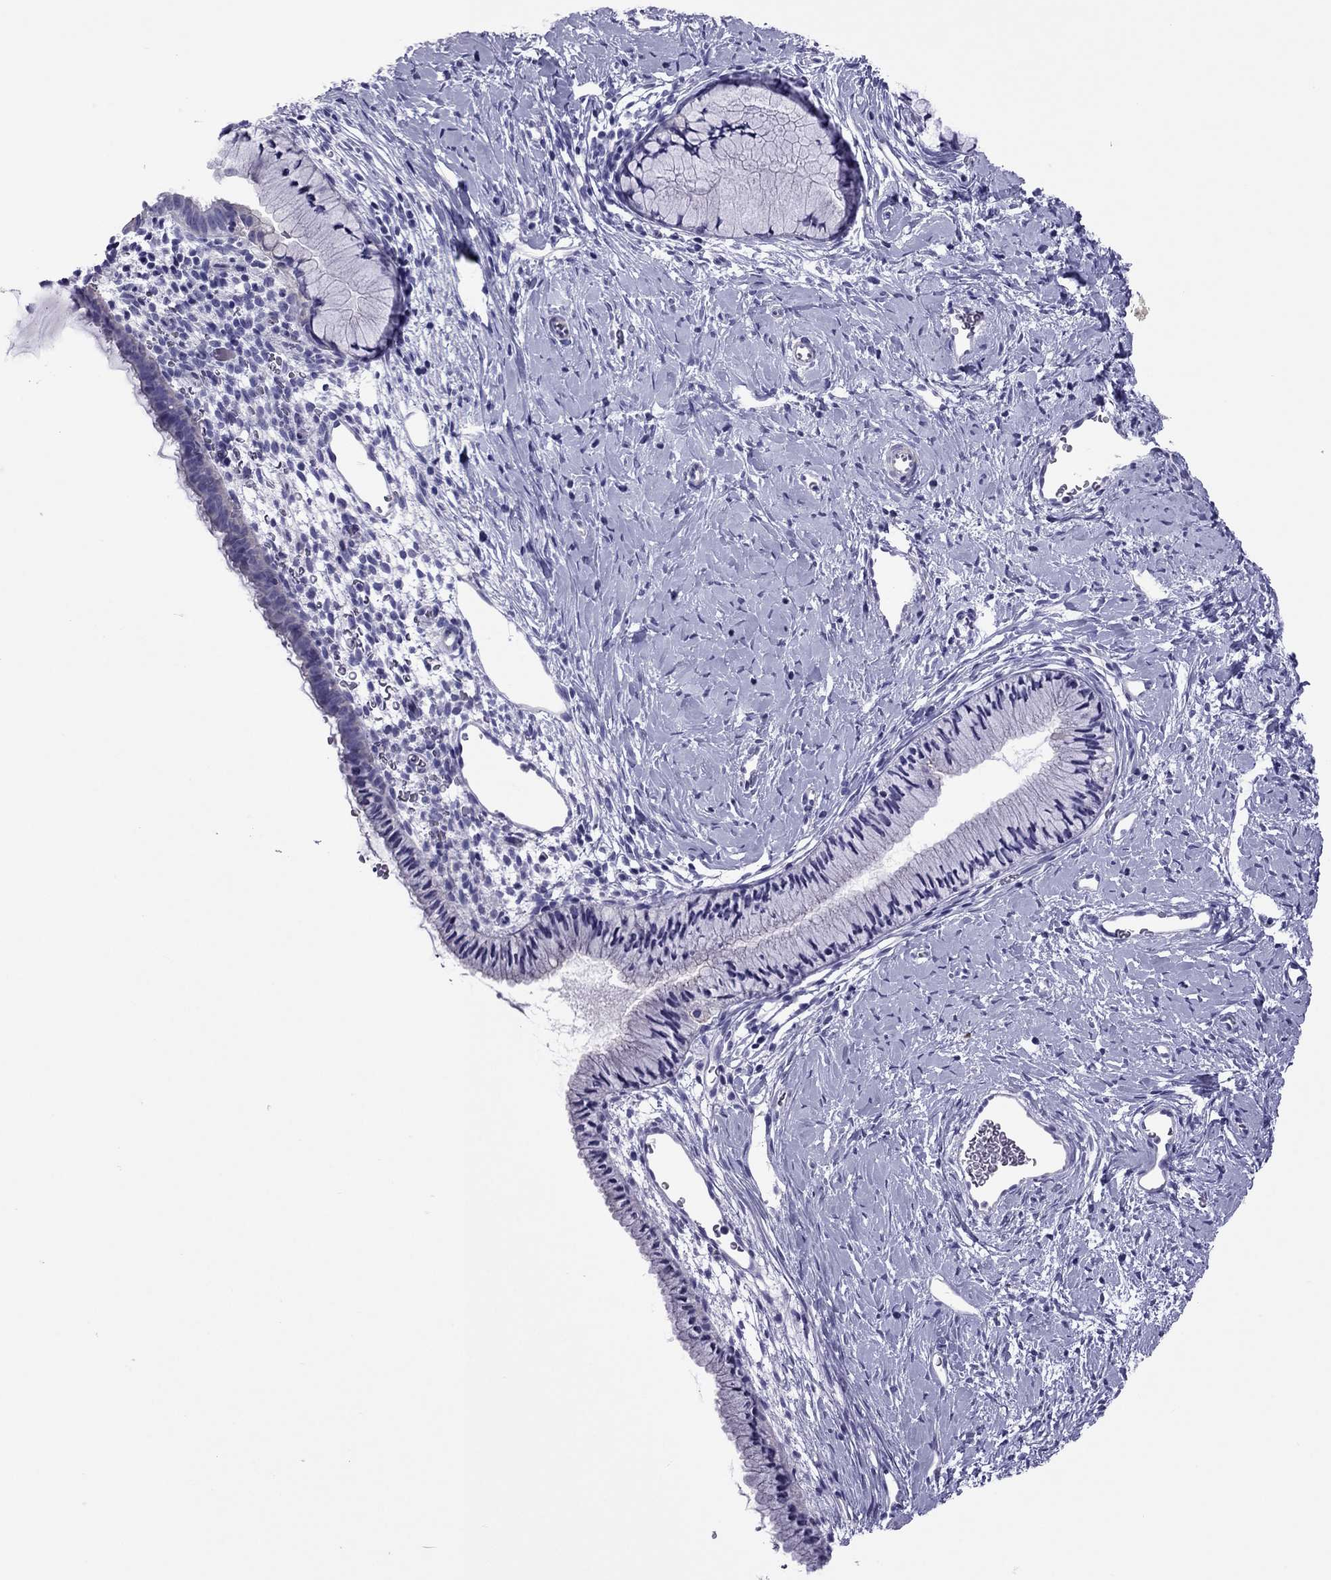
{"staining": {"intensity": "negative", "quantity": "none", "location": "none"}, "tissue": "cervix", "cell_type": "Glandular cells", "image_type": "normal", "snomed": [{"axis": "morphology", "description": "Normal tissue, NOS"}, {"axis": "topography", "description": "Cervix"}], "caption": "Immunohistochemistry image of benign cervix: human cervix stained with DAB displays no significant protein positivity in glandular cells. (DAB (3,3'-diaminobenzidine) immunohistochemistry (IHC), high magnification).", "gene": "MYL11", "patient": {"sex": "female", "age": 40}}